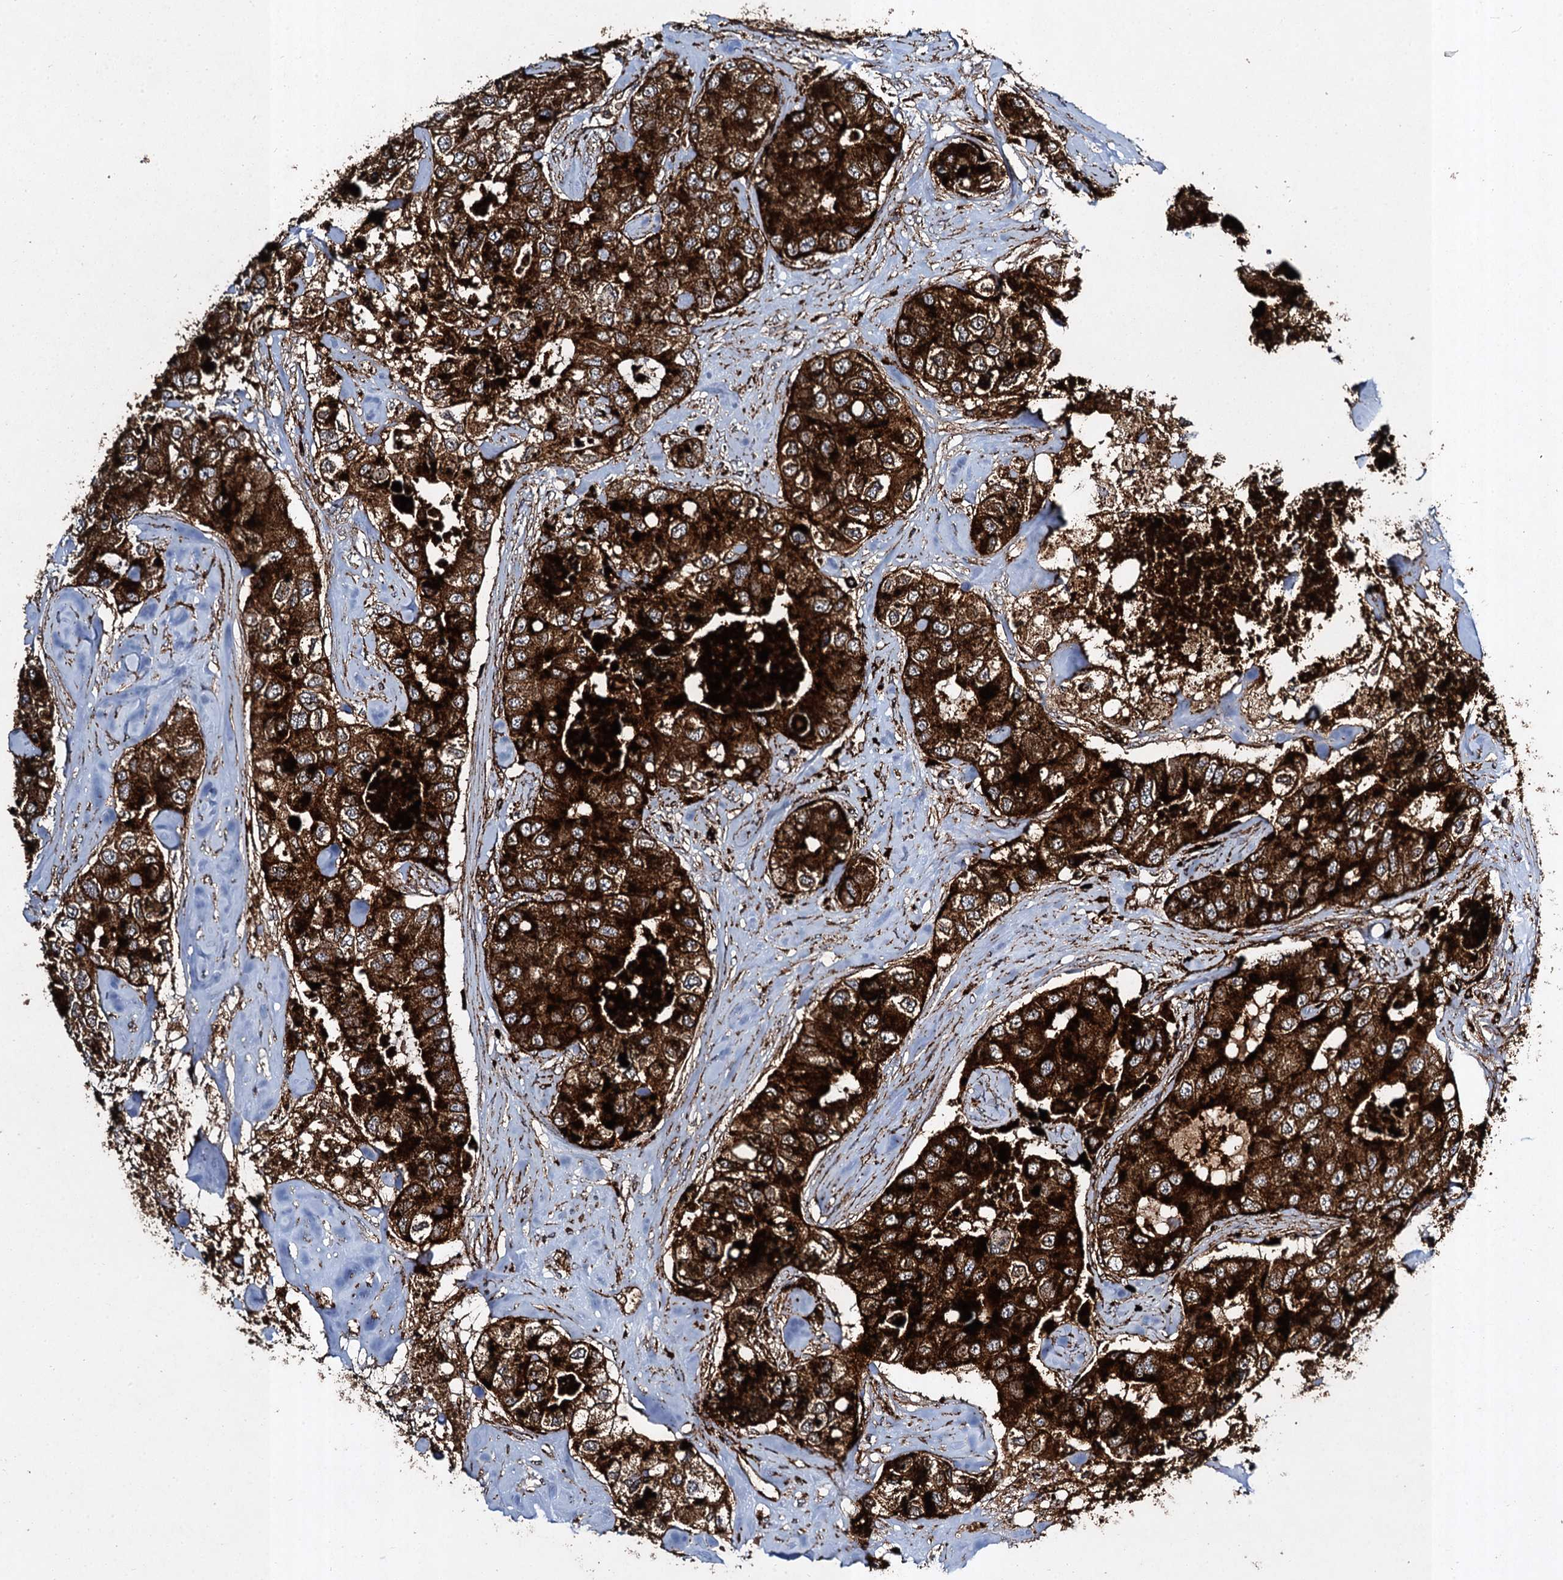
{"staining": {"intensity": "strong", "quantity": ">75%", "location": "cytoplasmic/membranous"}, "tissue": "breast cancer", "cell_type": "Tumor cells", "image_type": "cancer", "snomed": [{"axis": "morphology", "description": "Duct carcinoma"}, {"axis": "topography", "description": "Breast"}], "caption": "Immunohistochemical staining of breast cancer displays strong cytoplasmic/membranous protein positivity in approximately >75% of tumor cells.", "gene": "GBA1", "patient": {"sex": "female", "age": 62}}